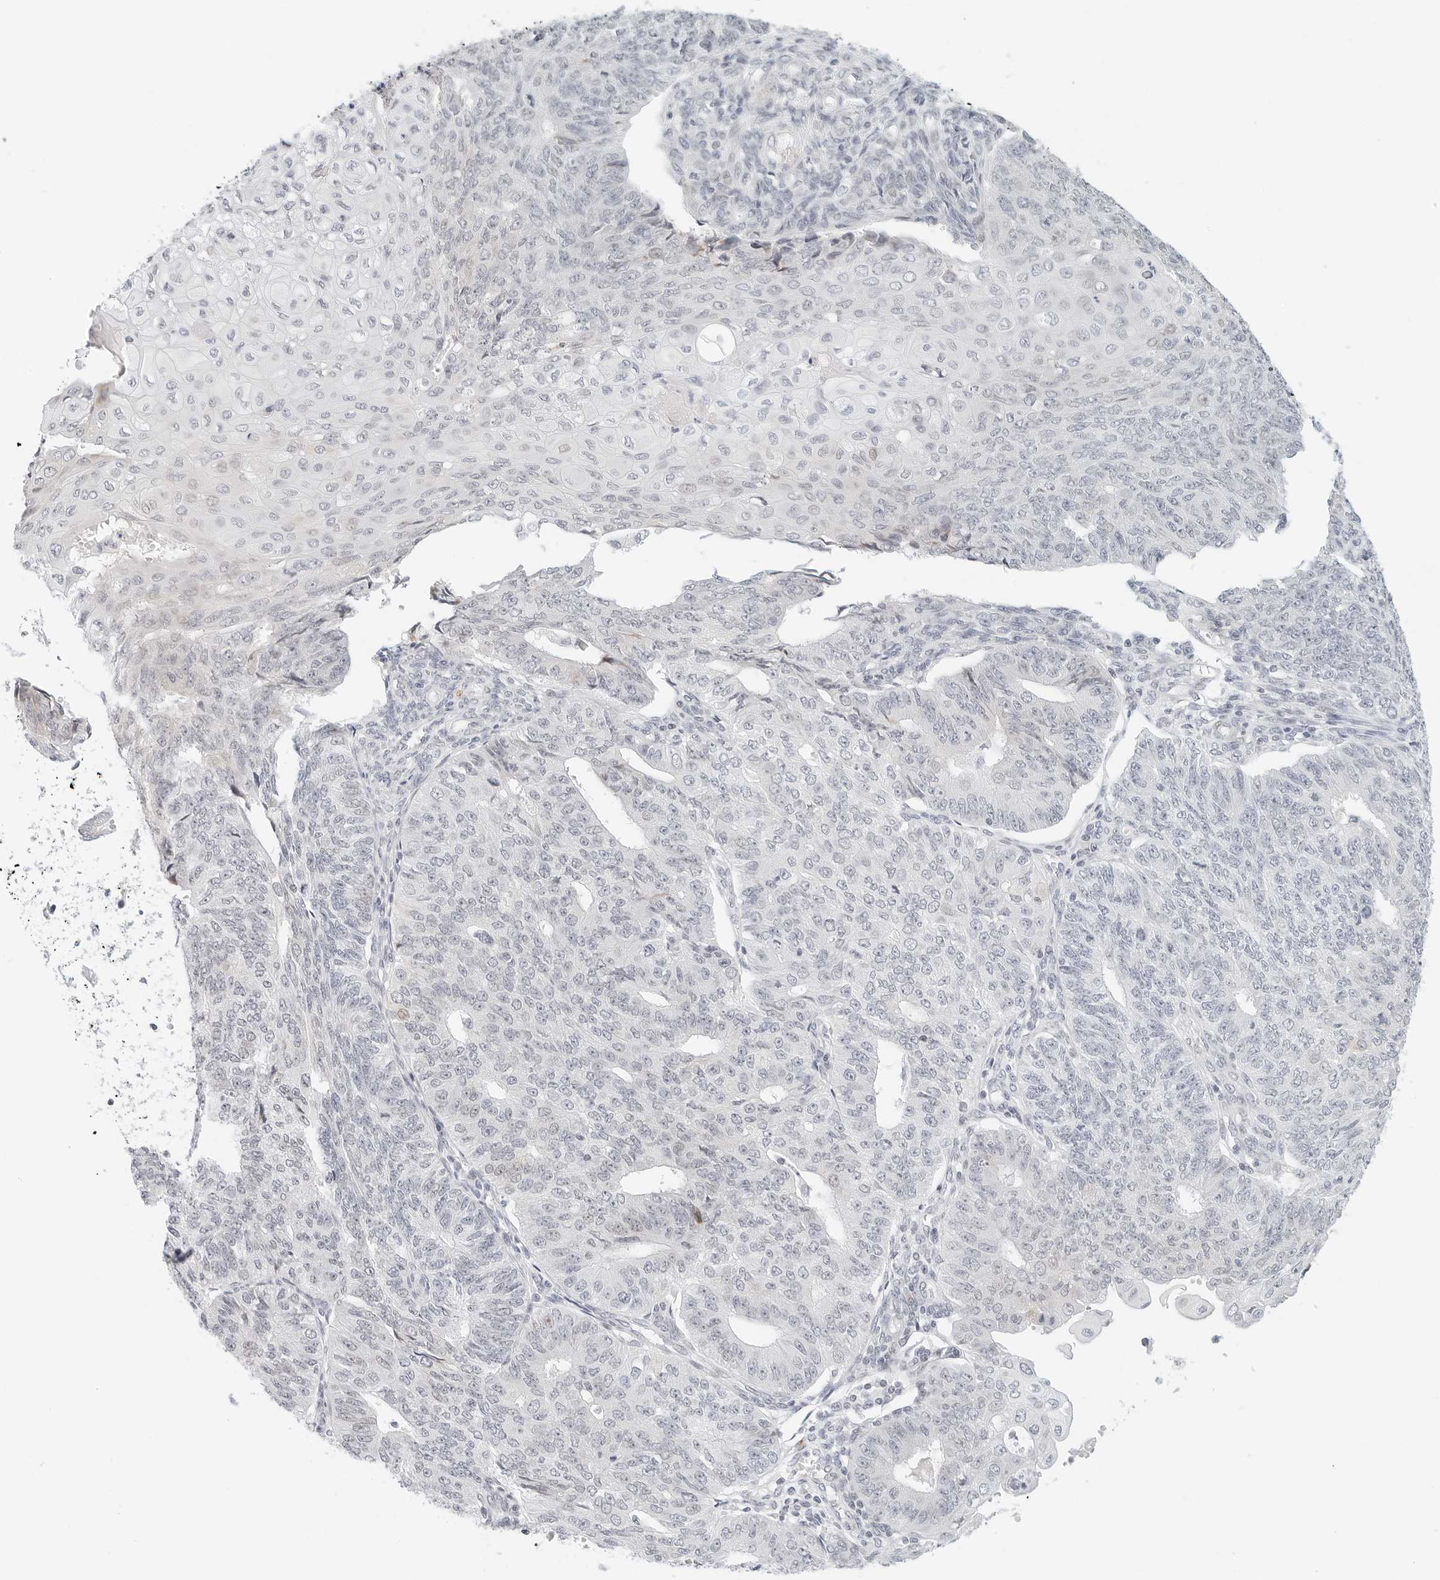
{"staining": {"intensity": "weak", "quantity": "<25%", "location": "cytoplasmic/membranous"}, "tissue": "endometrial cancer", "cell_type": "Tumor cells", "image_type": "cancer", "snomed": [{"axis": "morphology", "description": "Adenocarcinoma, NOS"}, {"axis": "topography", "description": "Endometrium"}], "caption": "A histopathology image of human endometrial cancer (adenocarcinoma) is negative for staining in tumor cells.", "gene": "PARP10", "patient": {"sex": "female", "age": 32}}